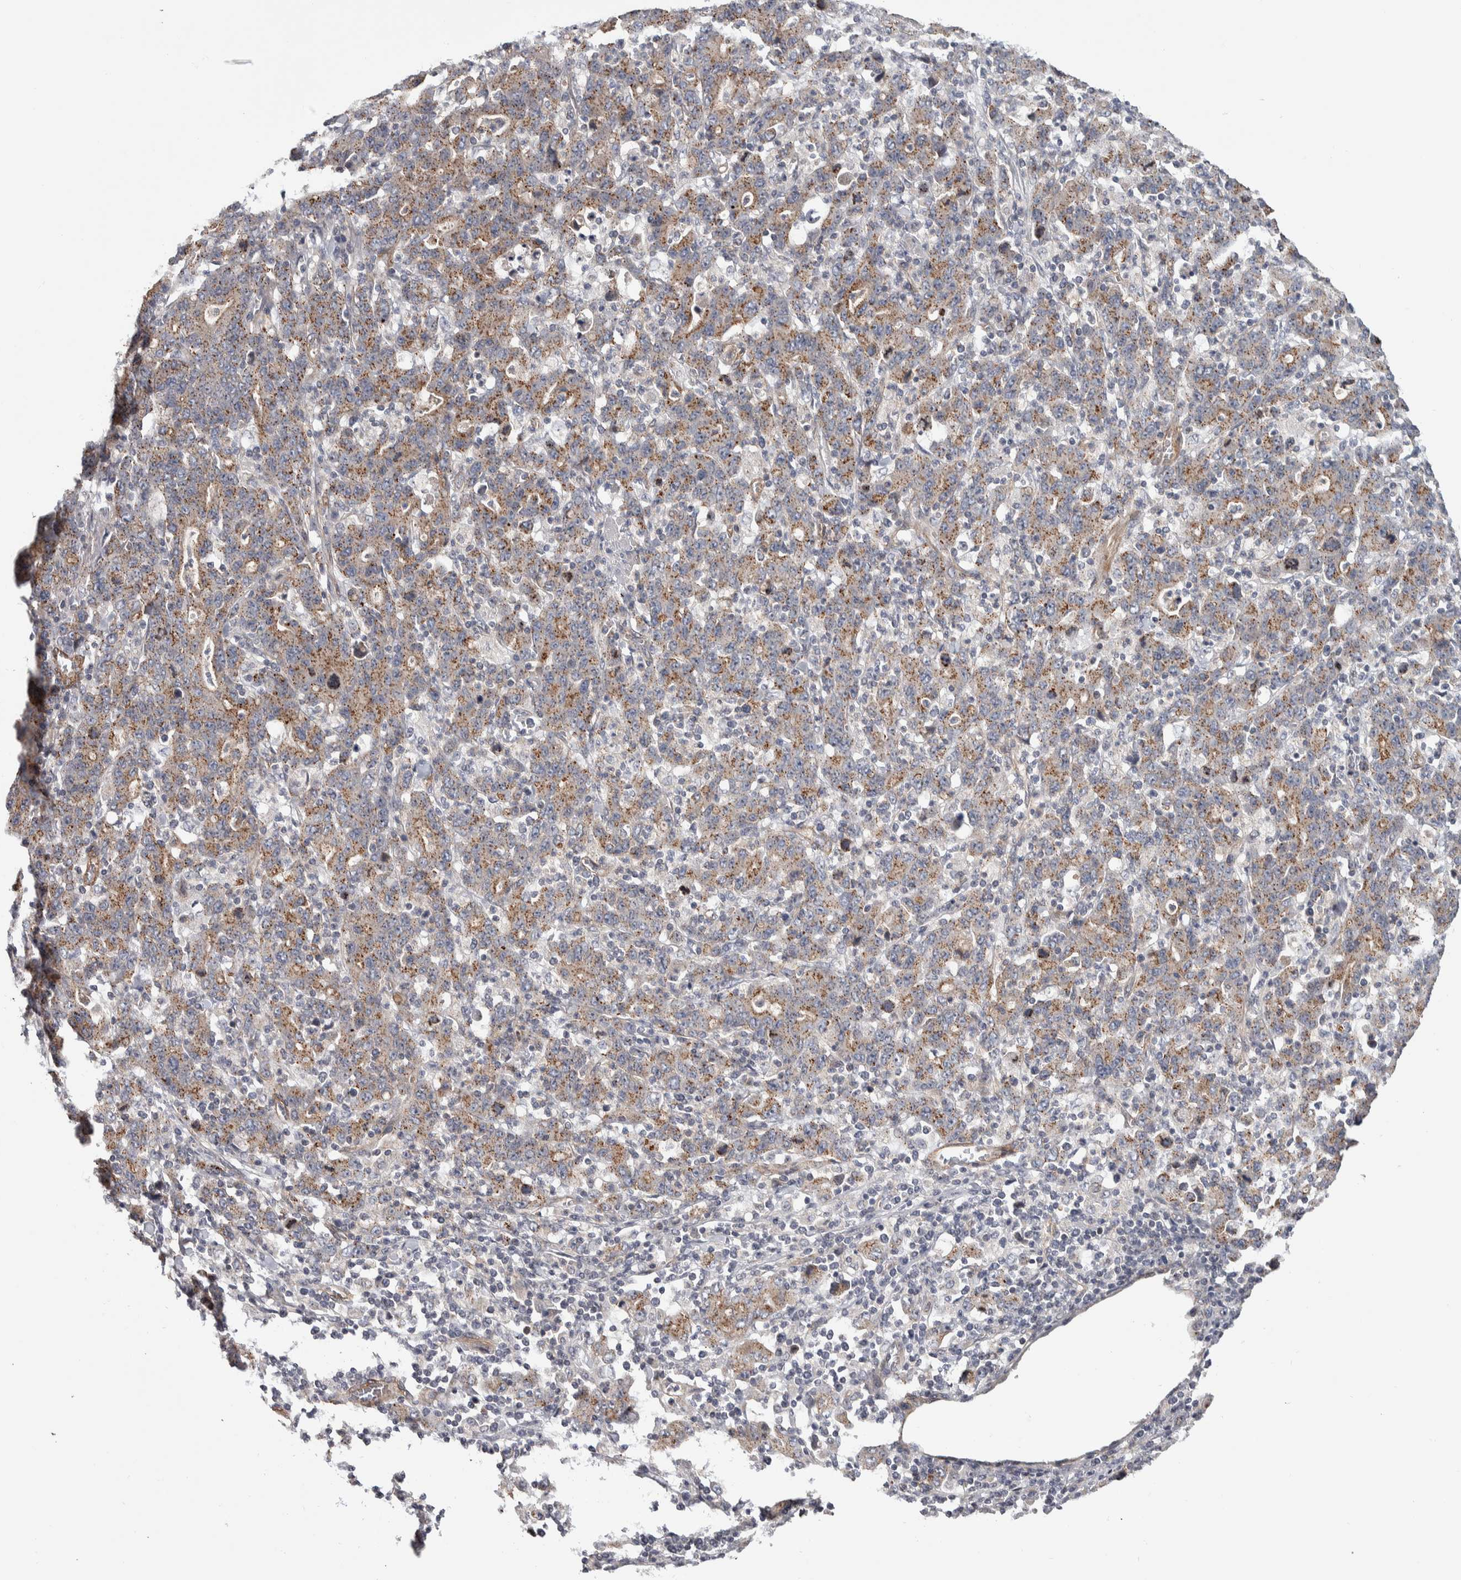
{"staining": {"intensity": "moderate", "quantity": "25%-75%", "location": "cytoplasmic/membranous"}, "tissue": "stomach cancer", "cell_type": "Tumor cells", "image_type": "cancer", "snomed": [{"axis": "morphology", "description": "Adenocarcinoma, NOS"}, {"axis": "topography", "description": "Stomach, upper"}], "caption": "Stomach adenocarcinoma was stained to show a protein in brown. There is medium levels of moderate cytoplasmic/membranous staining in about 25%-75% of tumor cells.", "gene": "CHMP4C", "patient": {"sex": "male", "age": 69}}